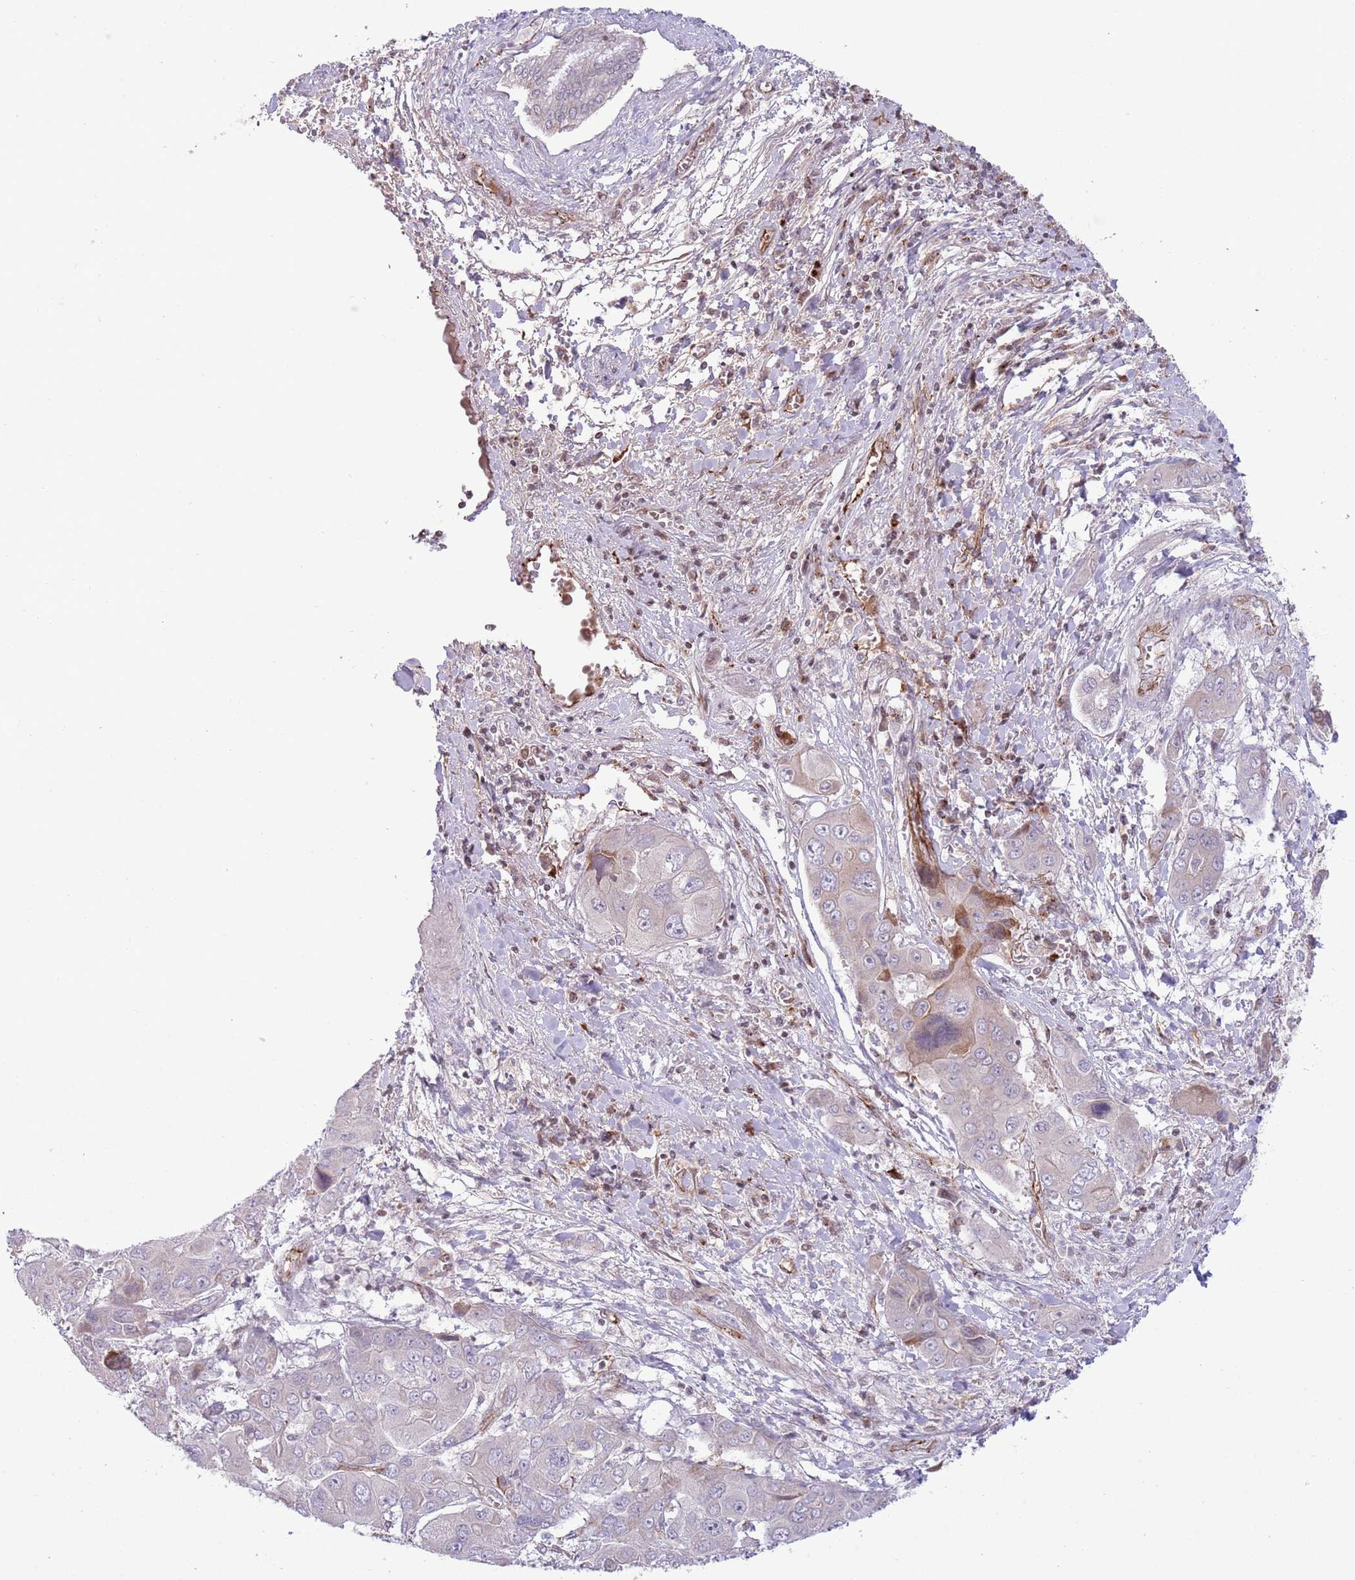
{"staining": {"intensity": "negative", "quantity": "none", "location": "none"}, "tissue": "liver cancer", "cell_type": "Tumor cells", "image_type": "cancer", "snomed": [{"axis": "morphology", "description": "Cholangiocarcinoma"}, {"axis": "topography", "description": "Liver"}], "caption": "Immunohistochemical staining of liver cancer reveals no significant positivity in tumor cells.", "gene": "DPP10", "patient": {"sex": "male", "age": 67}}